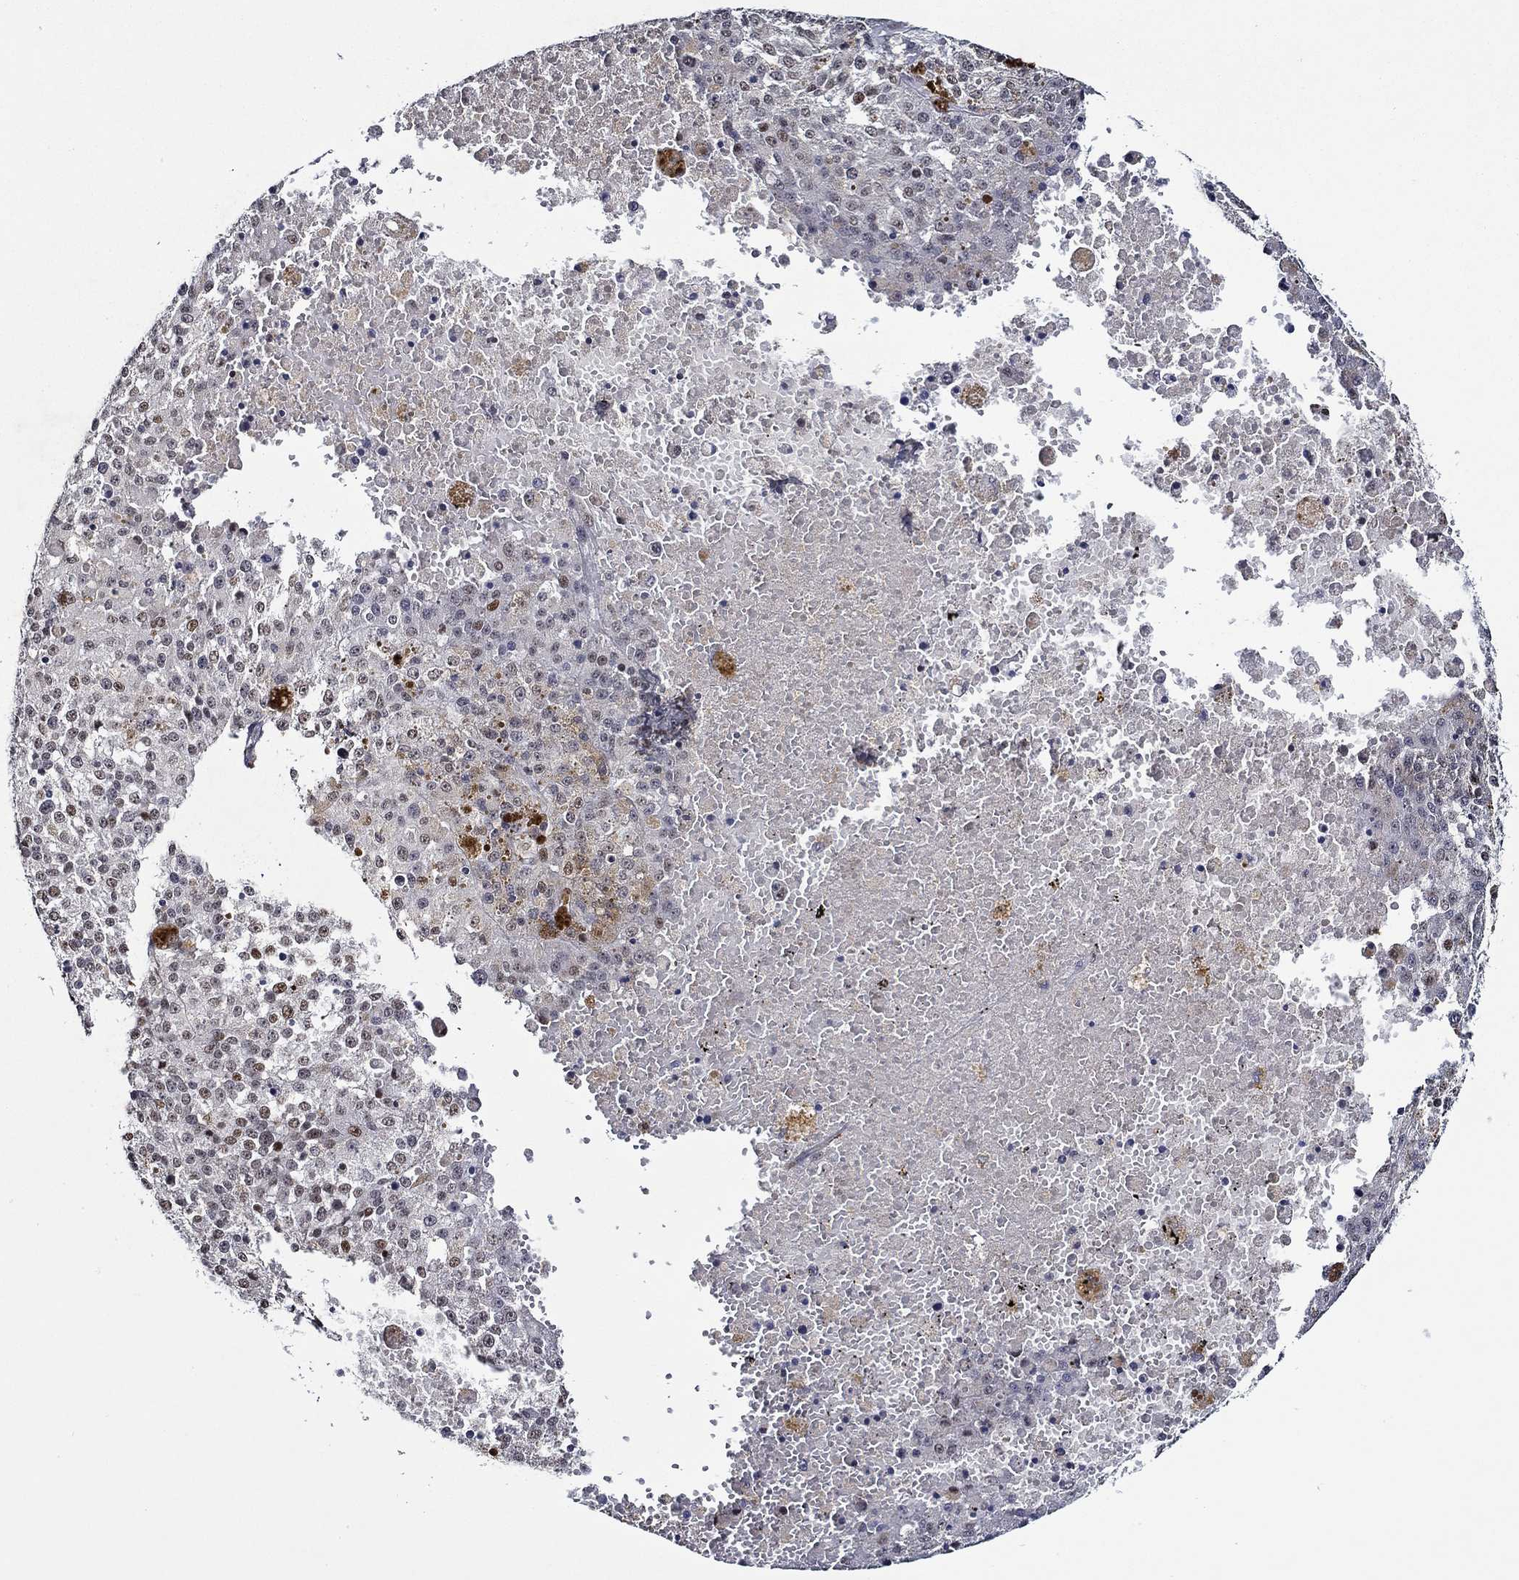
{"staining": {"intensity": "moderate", "quantity": "<25%", "location": "nuclear"}, "tissue": "melanoma", "cell_type": "Tumor cells", "image_type": "cancer", "snomed": [{"axis": "morphology", "description": "Malignant melanoma, Metastatic site"}, {"axis": "topography", "description": "Lymph node"}], "caption": "IHC image of neoplastic tissue: melanoma stained using IHC reveals low levels of moderate protein expression localized specifically in the nuclear of tumor cells, appearing as a nuclear brown color.", "gene": "GATA2", "patient": {"sex": "female", "age": 64}}